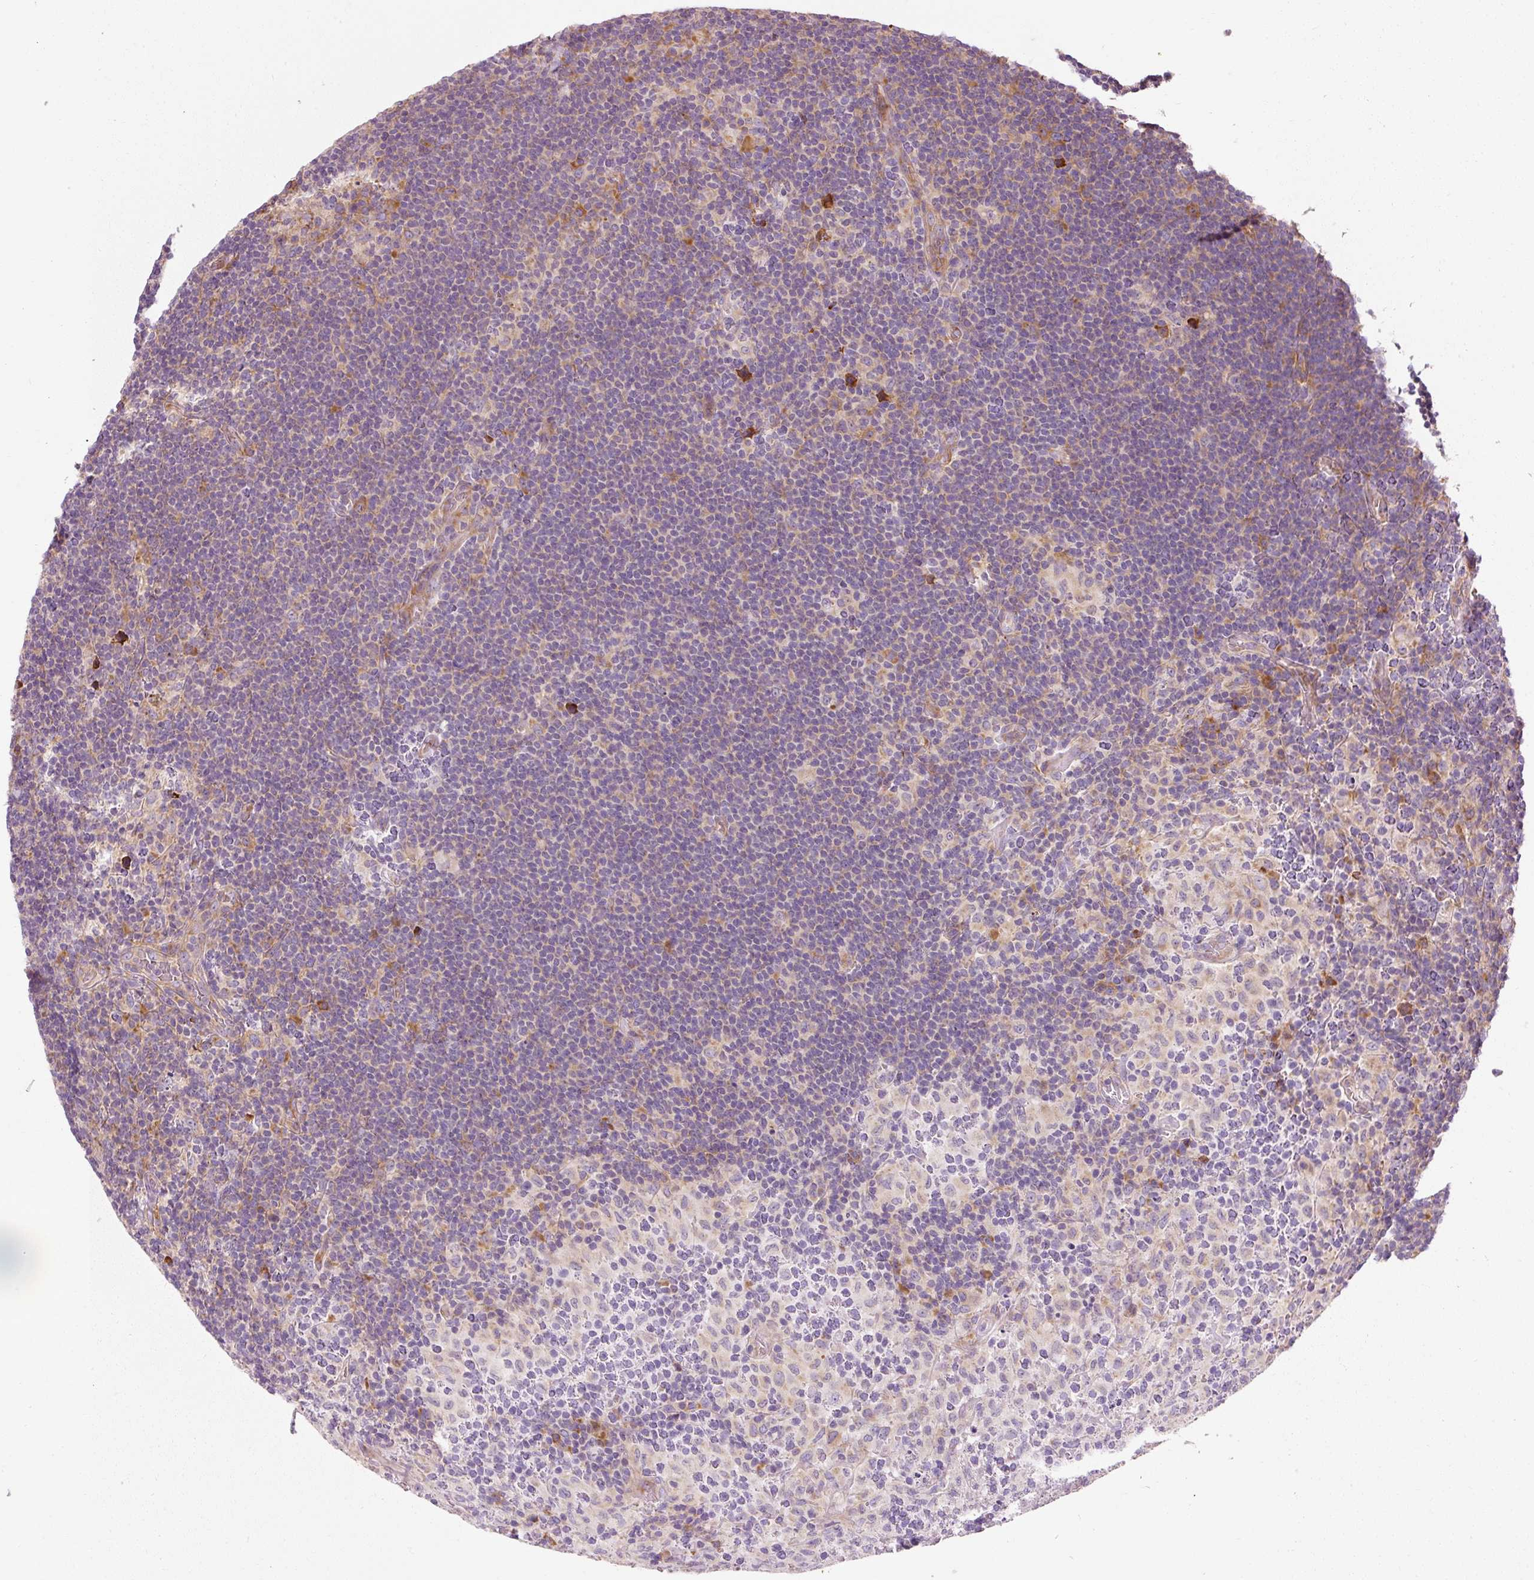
{"staining": {"intensity": "moderate", "quantity": "25%-75%", "location": "cytoplasmic/membranous"}, "tissue": "lymphoma", "cell_type": "Tumor cells", "image_type": "cancer", "snomed": [{"axis": "morphology", "description": "Hodgkin's disease, NOS"}, {"axis": "topography", "description": "Lymph node"}], "caption": "The image displays staining of lymphoma, revealing moderate cytoplasmic/membranous protein positivity (brown color) within tumor cells.", "gene": "RPL10A", "patient": {"sex": "female", "age": 57}}